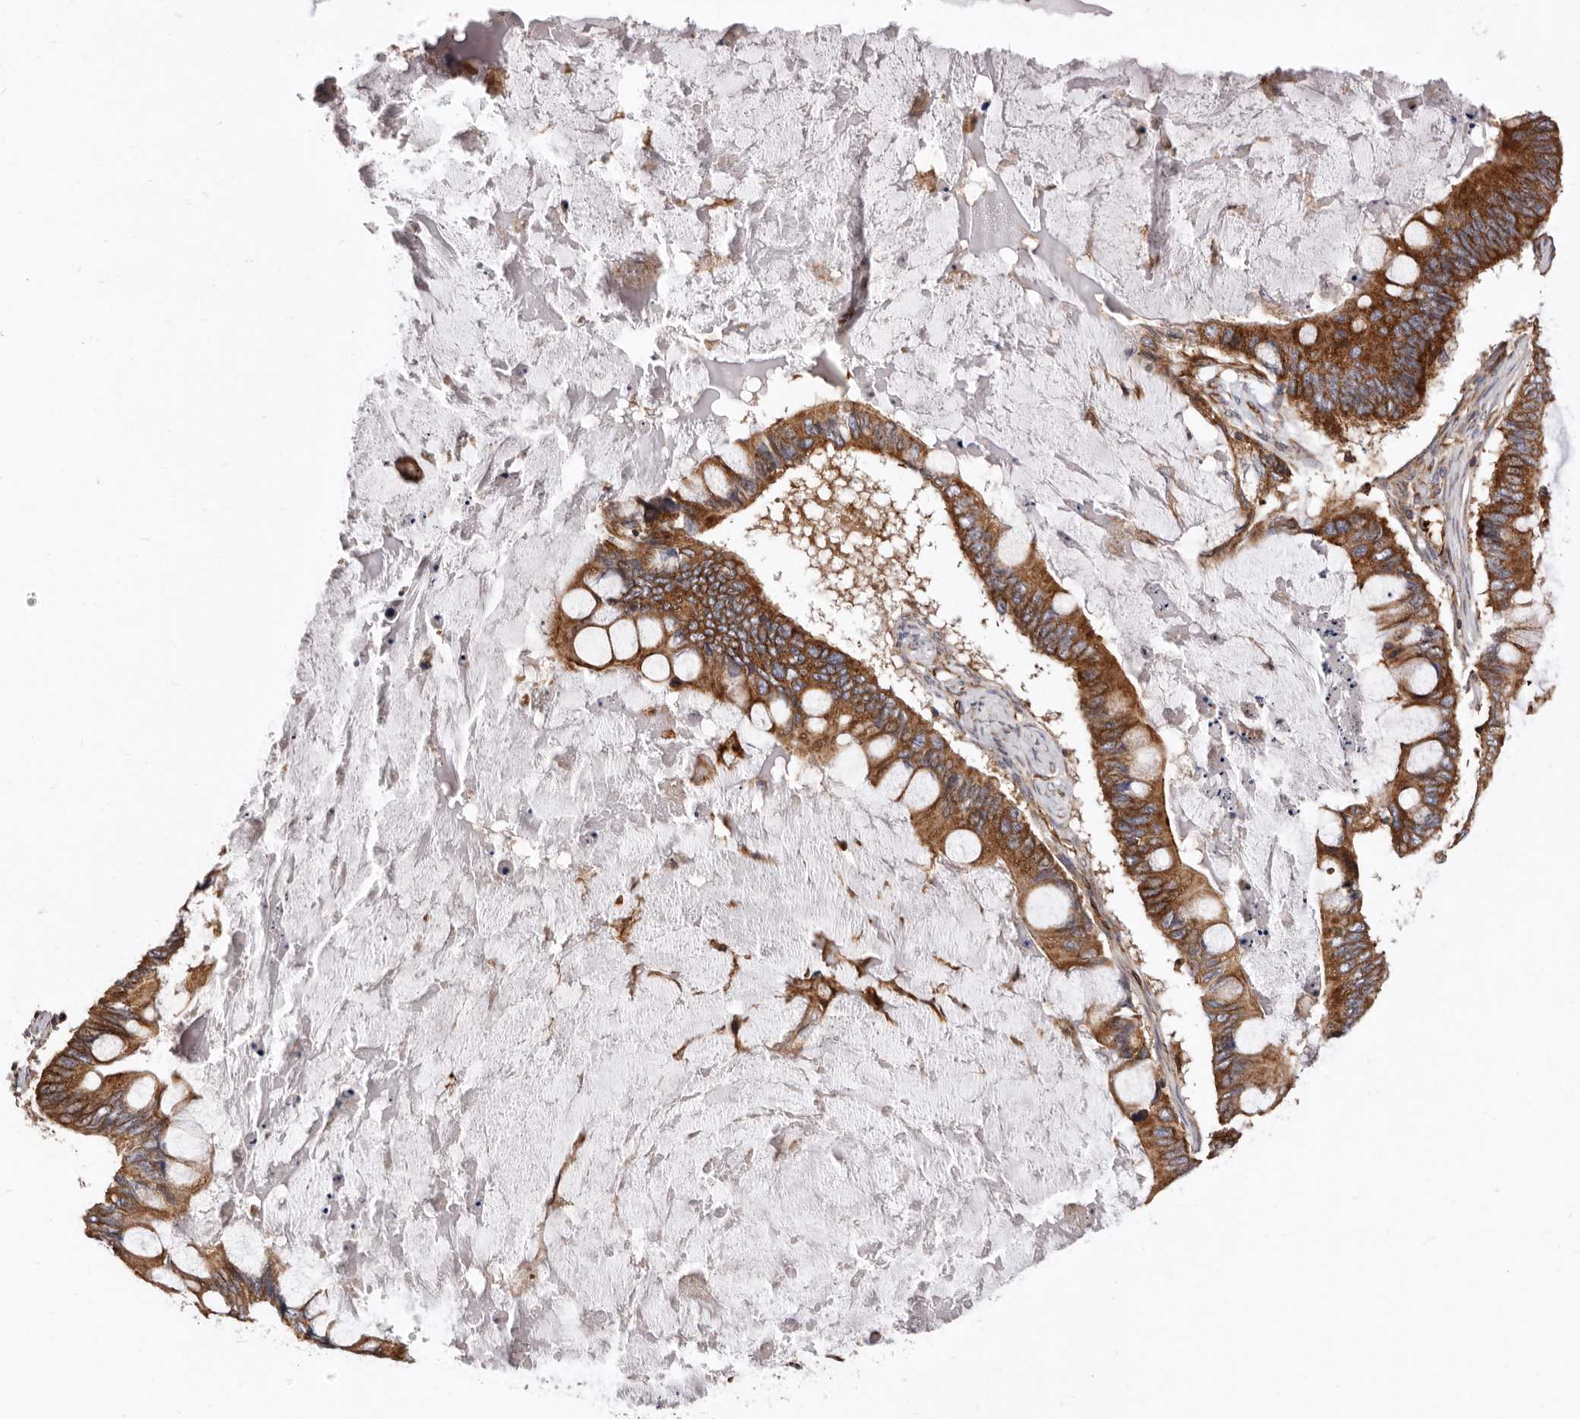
{"staining": {"intensity": "moderate", "quantity": ">75%", "location": "cytoplasmic/membranous"}, "tissue": "ovarian cancer", "cell_type": "Tumor cells", "image_type": "cancer", "snomed": [{"axis": "morphology", "description": "Cystadenocarcinoma, mucinous, NOS"}, {"axis": "topography", "description": "Ovary"}], "caption": "A photomicrograph of ovarian mucinous cystadenocarcinoma stained for a protein reveals moderate cytoplasmic/membranous brown staining in tumor cells. (DAB IHC, brown staining for protein, blue staining for nuclei).", "gene": "COQ8B", "patient": {"sex": "female", "age": 61}}